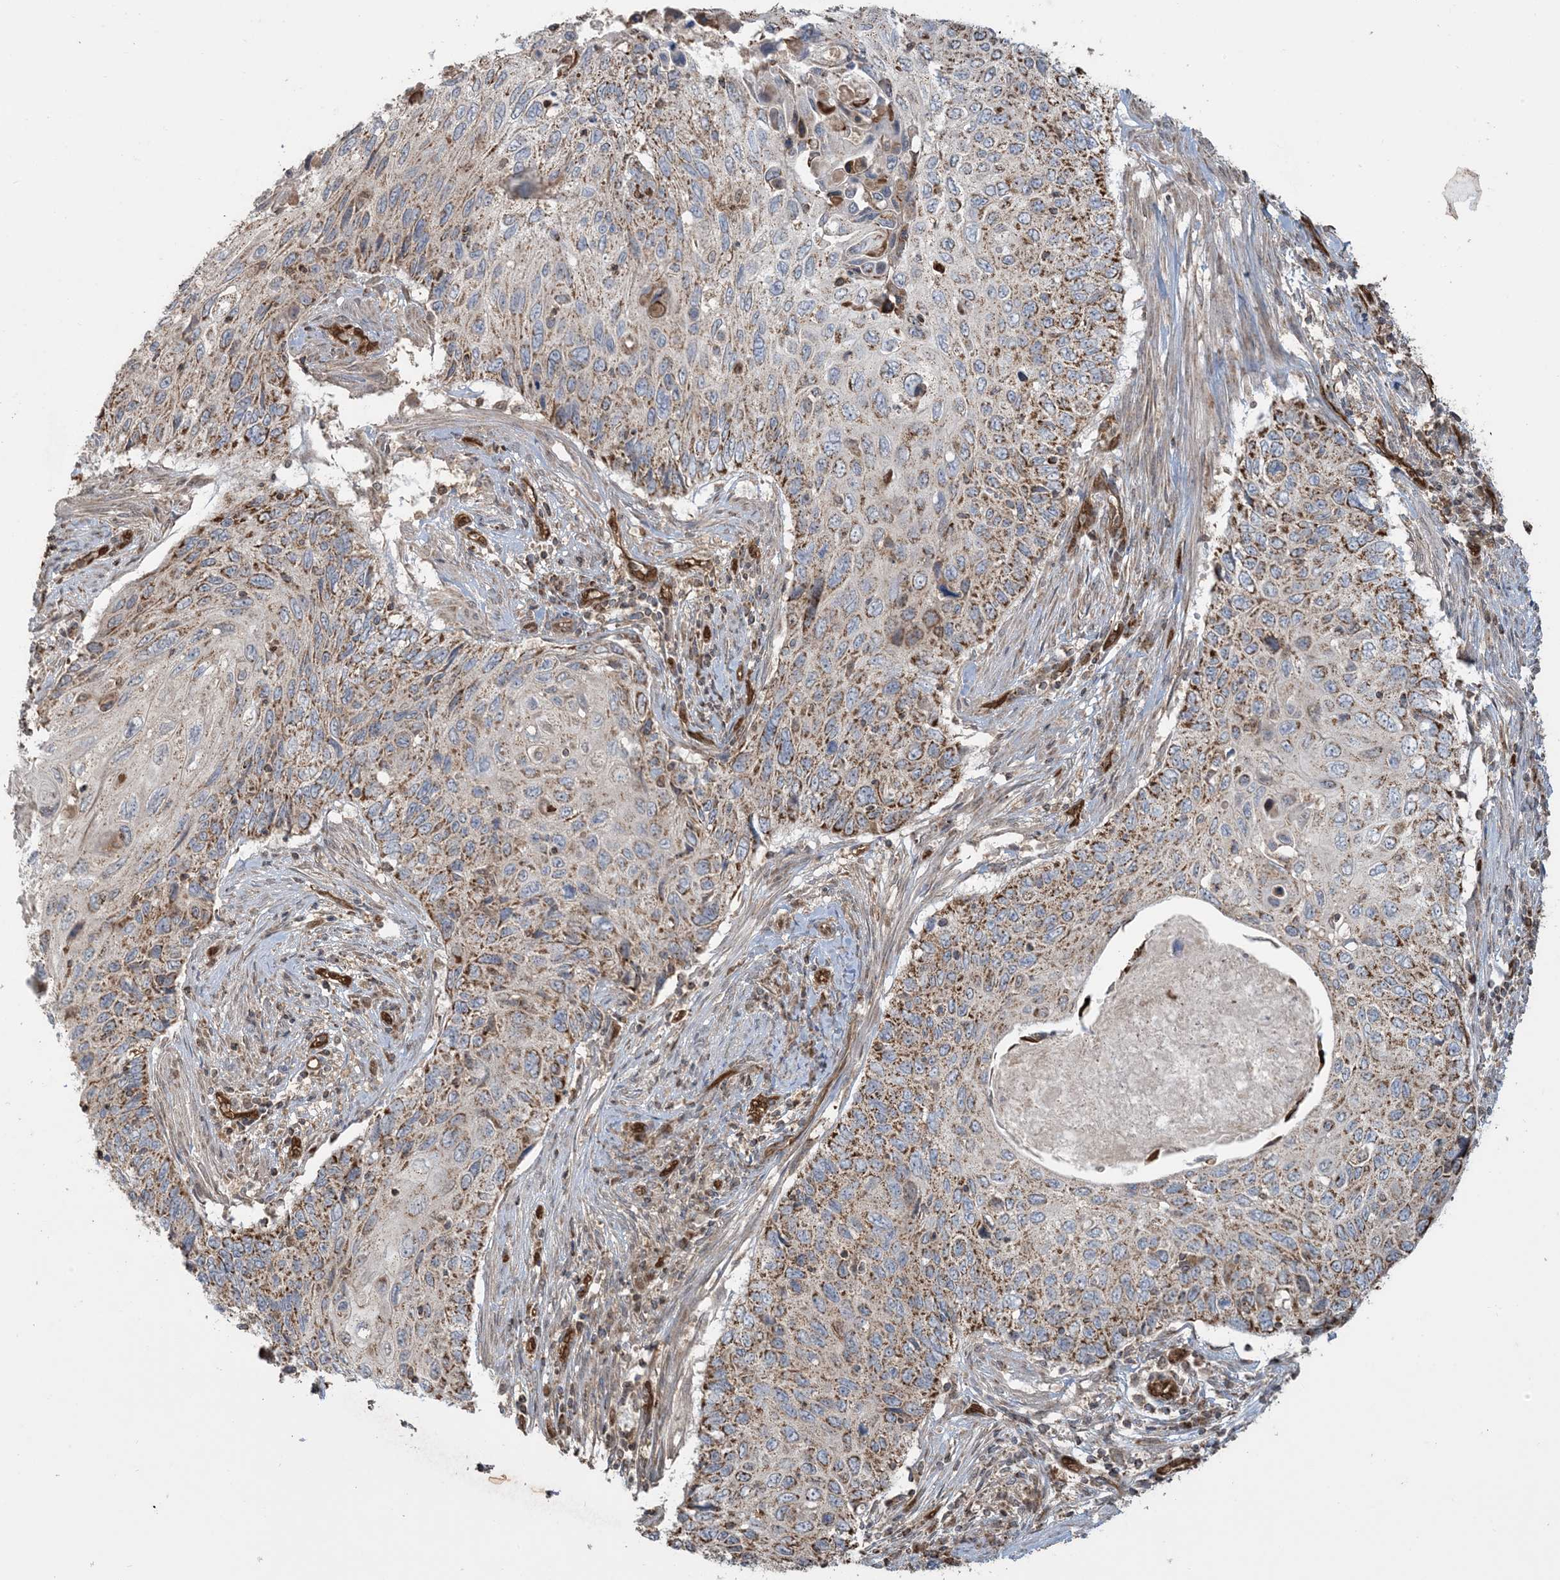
{"staining": {"intensity": "moderate", "quantity": ">75%", "location": "cytoplasmic/membranous"}, "tissue": "cervical cancer", "cell_type": "Tumor cells", "image_type": "cancer", "snomed": [{"axis": "morphology", "description": "Squamous cell carcinoma, NOS"}, {"axis": "topography", "description": "Cervix"}], "caption": "Brown immunohistochemical staining in human cervical cancer (squamous cell carcinoma) exhibits moderate cytoplasmic/membranous staining in about >75% of tumor cells.", "gene": "PPM1F", "patient": {"sex": "female", "age": 70}}